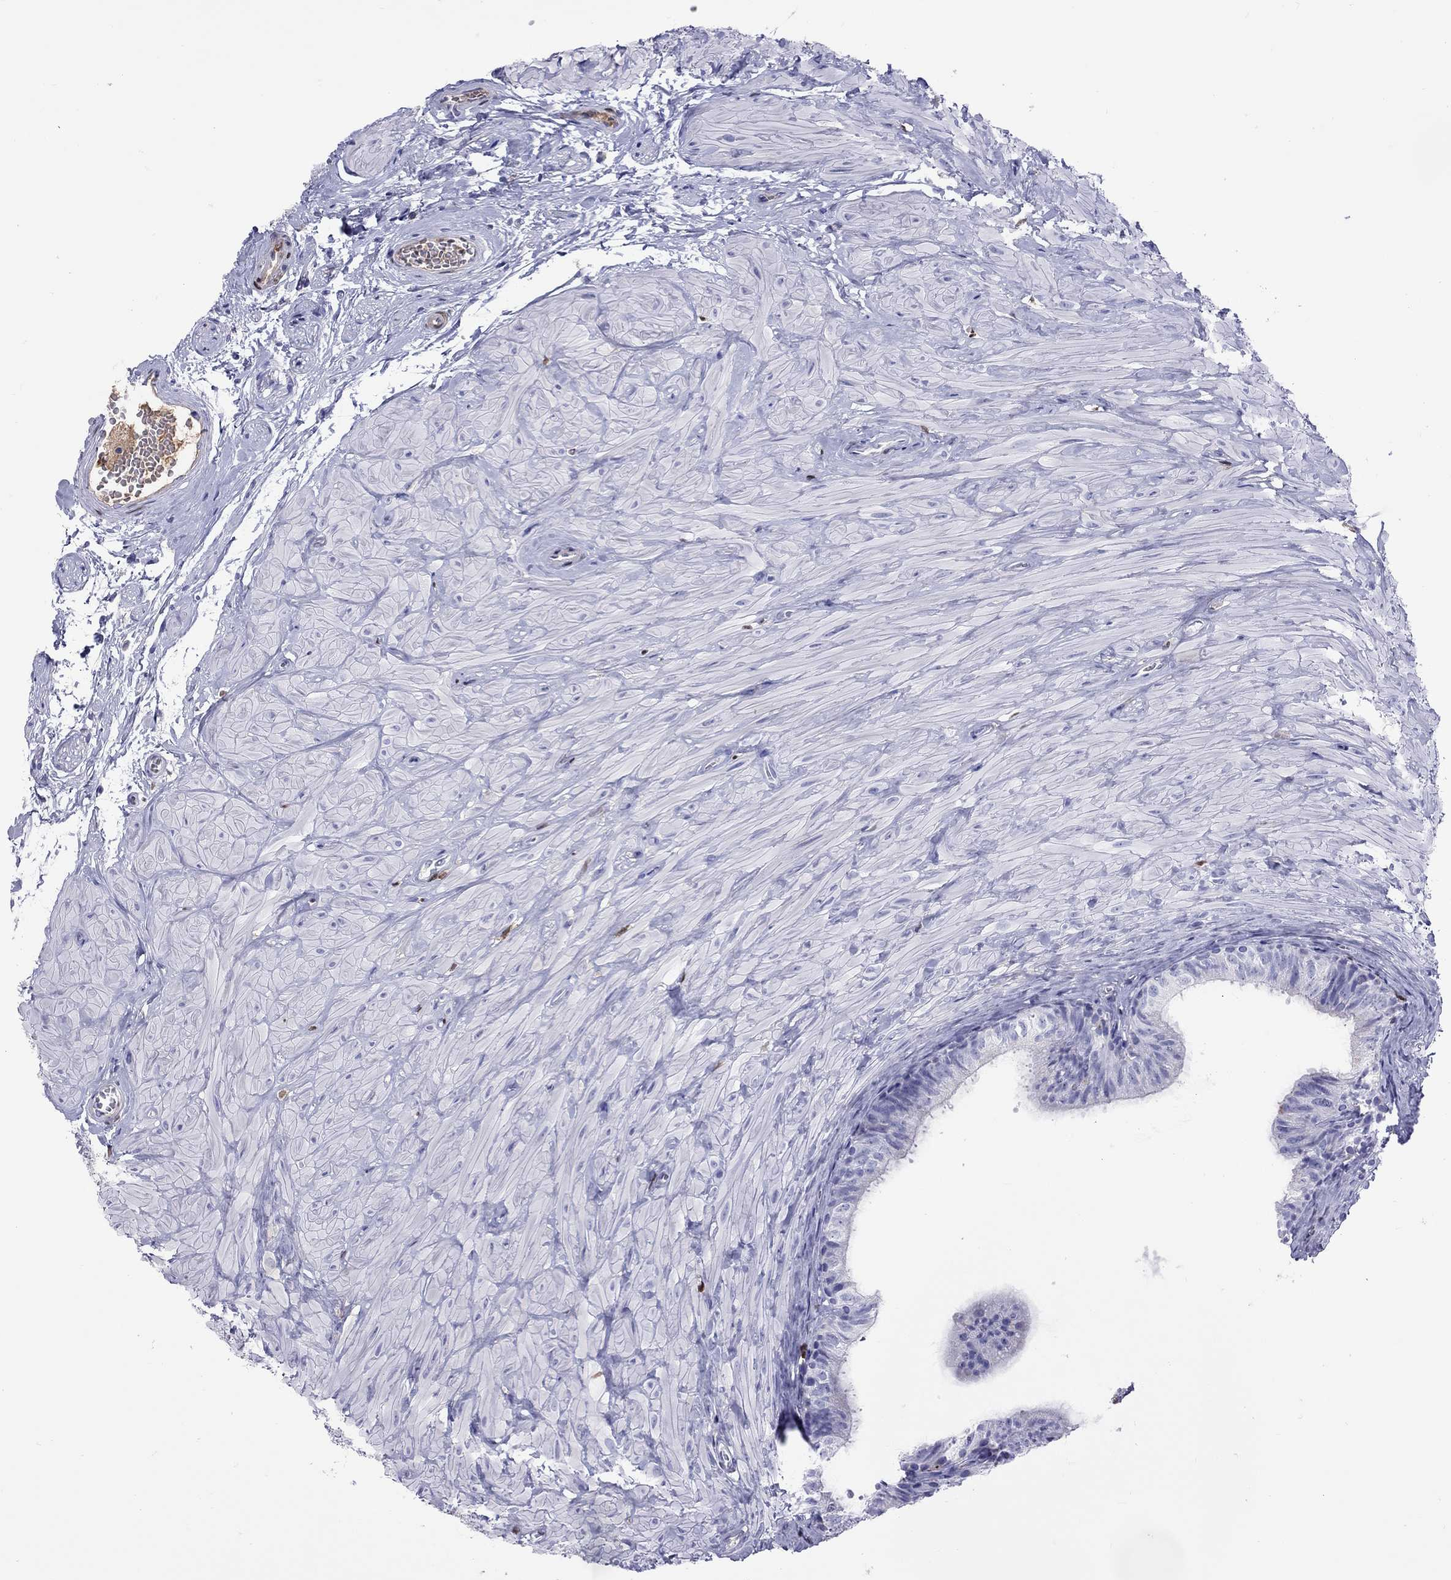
{"staining": {"intensity": "negative", "quantity": "none", "location": "none"}, "tissue": "epididymis", "cell_type": "Glandular cells", "image_type": "normal", "snomed": [{"axis": "morphology", "description": "Normal tissue, NOS"}, {"axis": "topography", "description": "Epididymis"}, {"axis": "topography", "description": "Vas deferens"}], "caption": "DAB (3,3'-diaminobenzidine) immunohistochemical staining of unremarkable epididymis displays no significant positivity in glandular cells. (DAB IHC, high magnification).", "gene": "SERPINA3", "patient": {"sex": "male", "age": 23}}